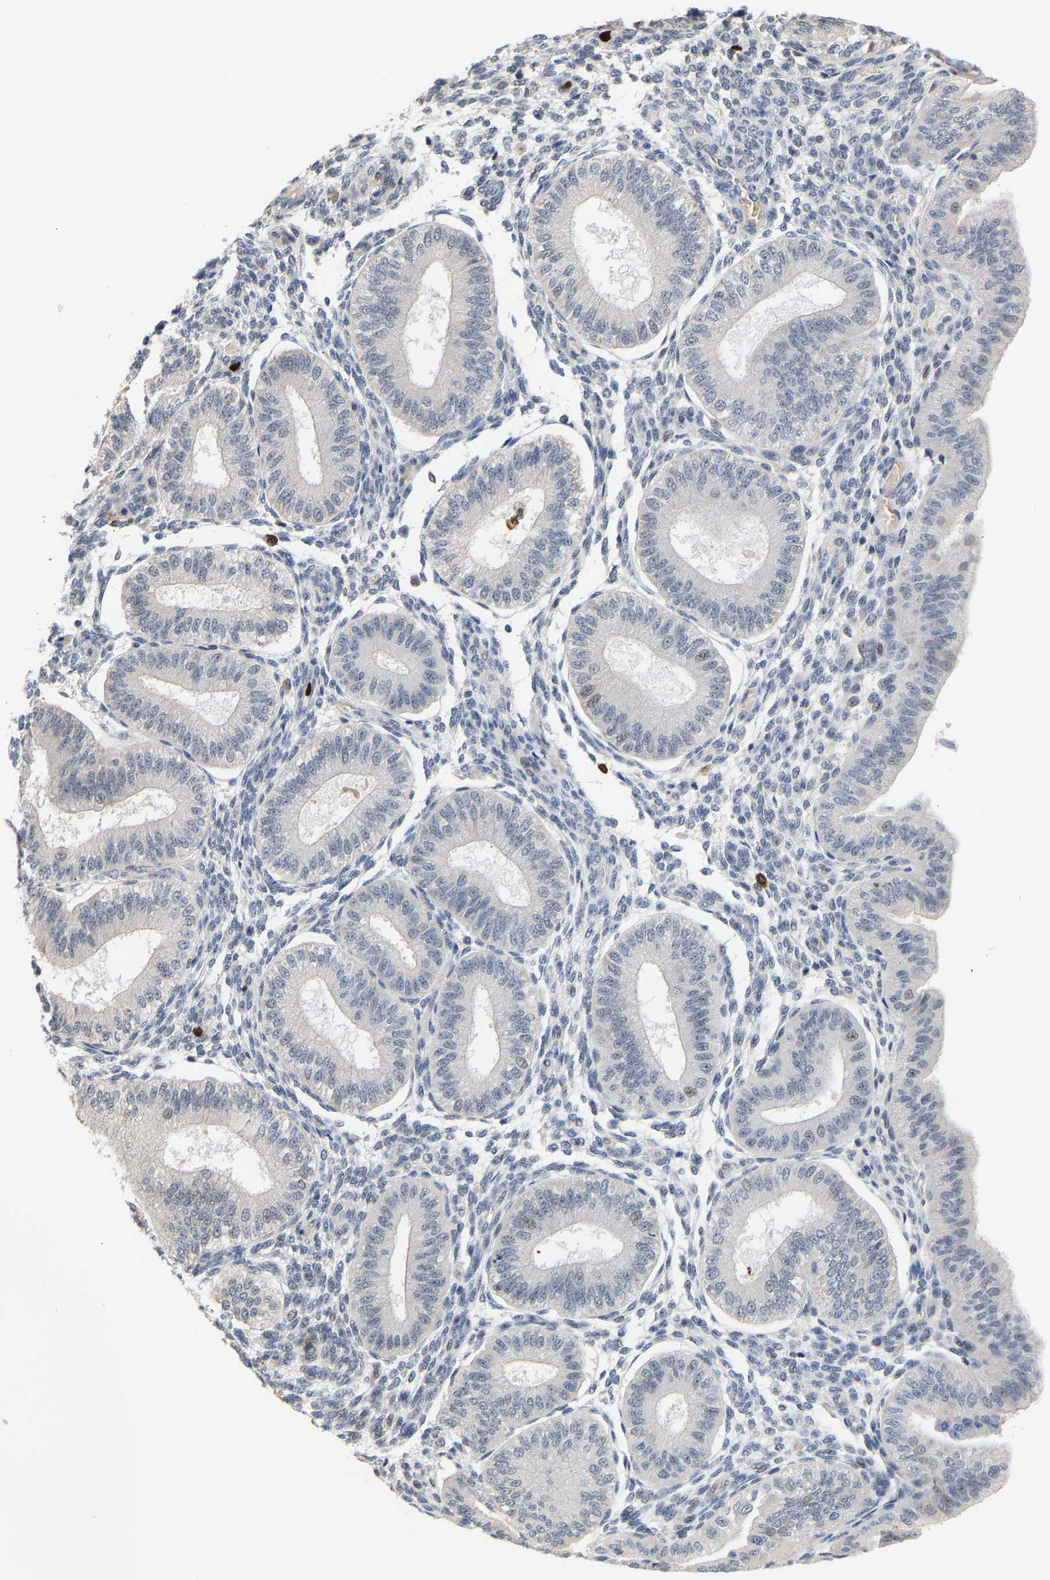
{"staining": {"intensity": "negative", "quantity": "none", "location": "none"}, "tissue": "endometrium", "cell_type": "Cells in endometrial stroma", "image_type": "normal", "snomed": [{"axis": "morphology", "description": "Normal tissue, NOS"}, {"axis": "topography", "description": "Endometrium"}], "caption": "Immunohistochemistry (IHC) of benign human endometrium shows no staining in cells in endometrial stroma.", "gene": "TDRD7", "patient": {"sex": "female", "age": 39}}